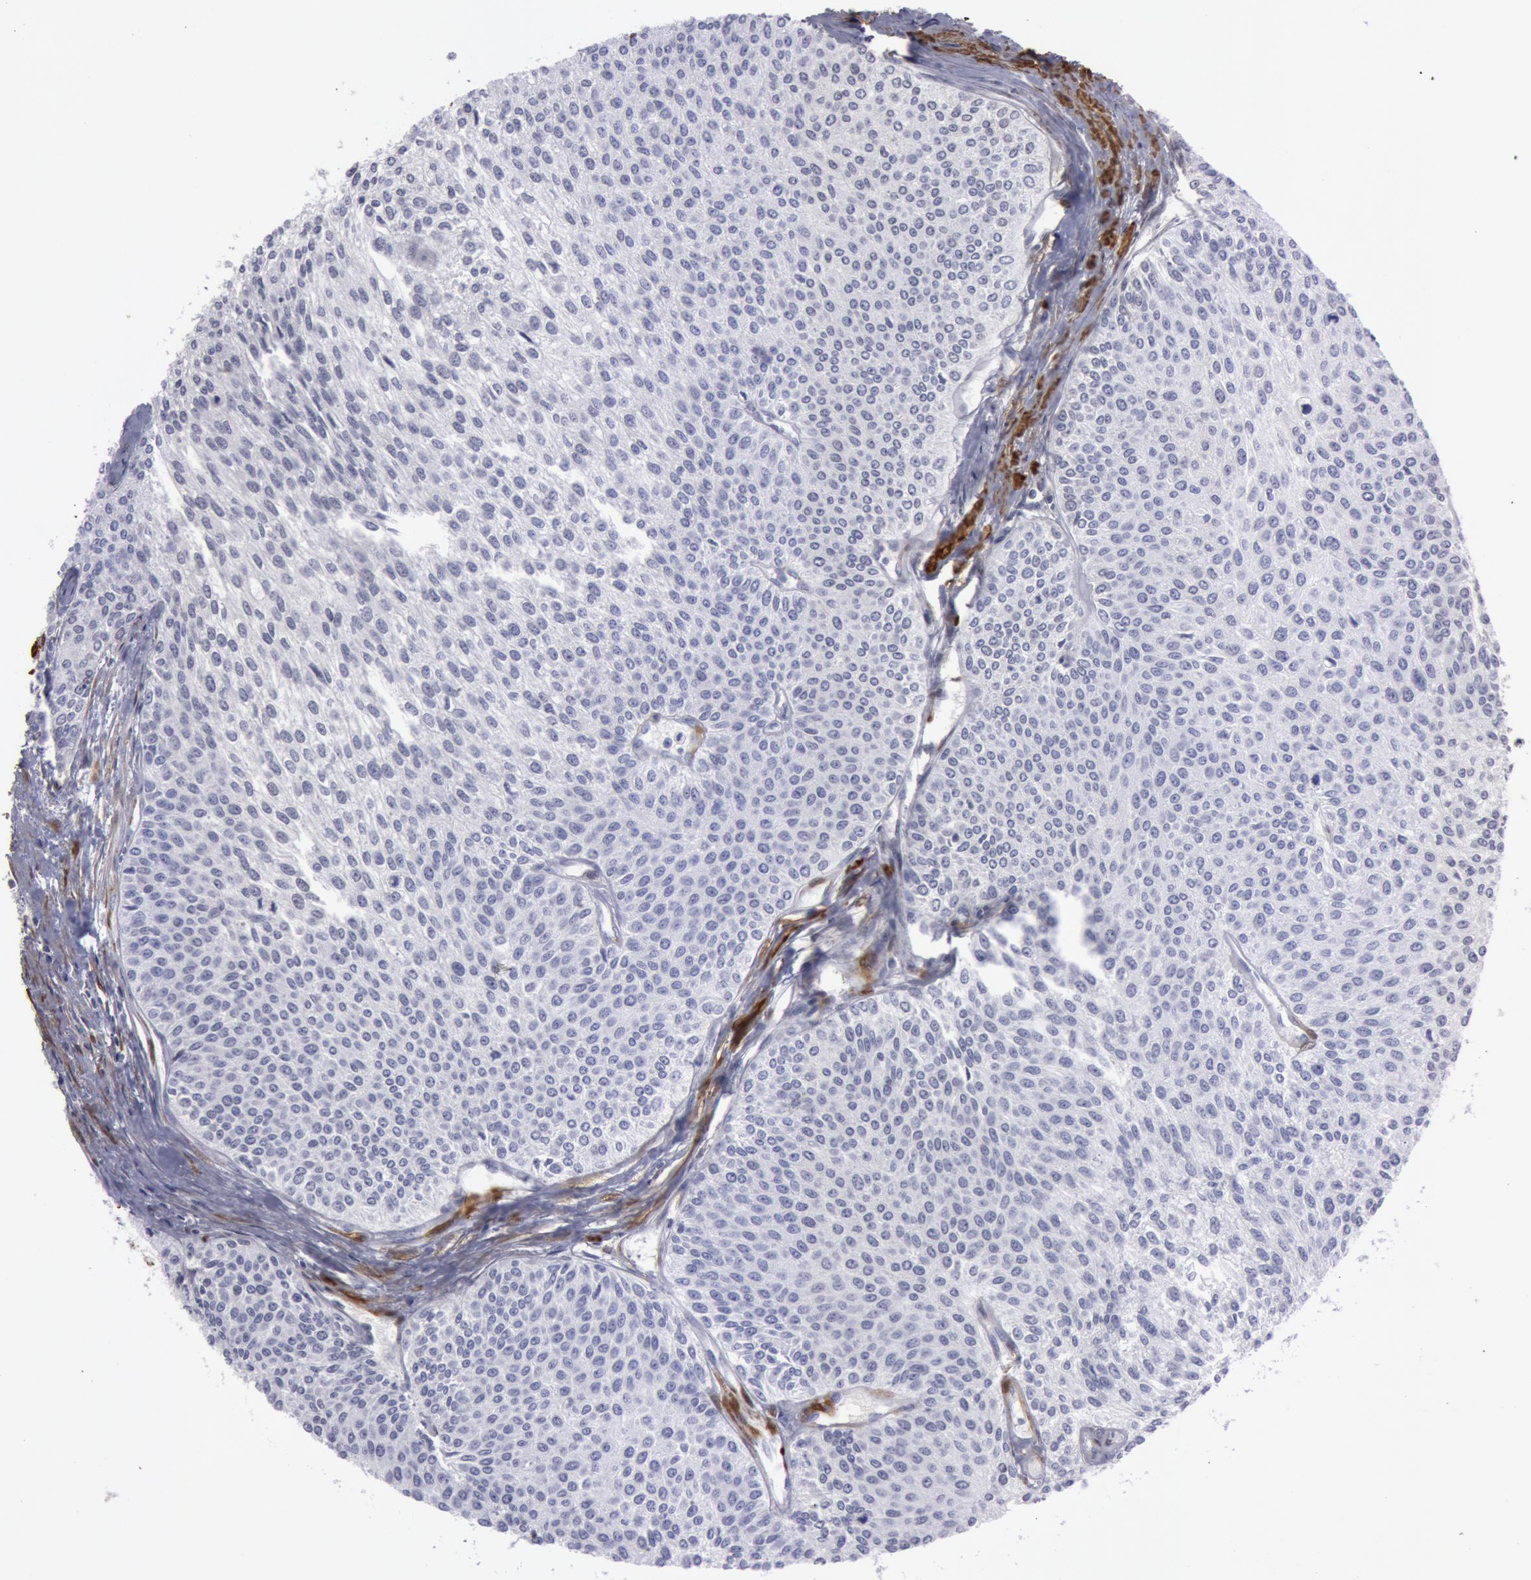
{"staining": {"intensity": "negative", "quantity": "none", "location": "none"}, "tissue": "urothelial cancer", "cell_type": "Tumor cells", "image_type": "cancer", "snomed": [{"axis": "morphology", "description": "Urothelial carcinoma, Low grade"}, {"axis": "topography", "description": "Urinary bladder"}], "caption": "An immunohistochemistry image of urothelial carcinoma (low-grade) is shown. There is no staining in tumor cells of urothelial carcinoma (low-grade).", "gene": "TAGLN", "patient": {"sex": "female", "age": 73}}